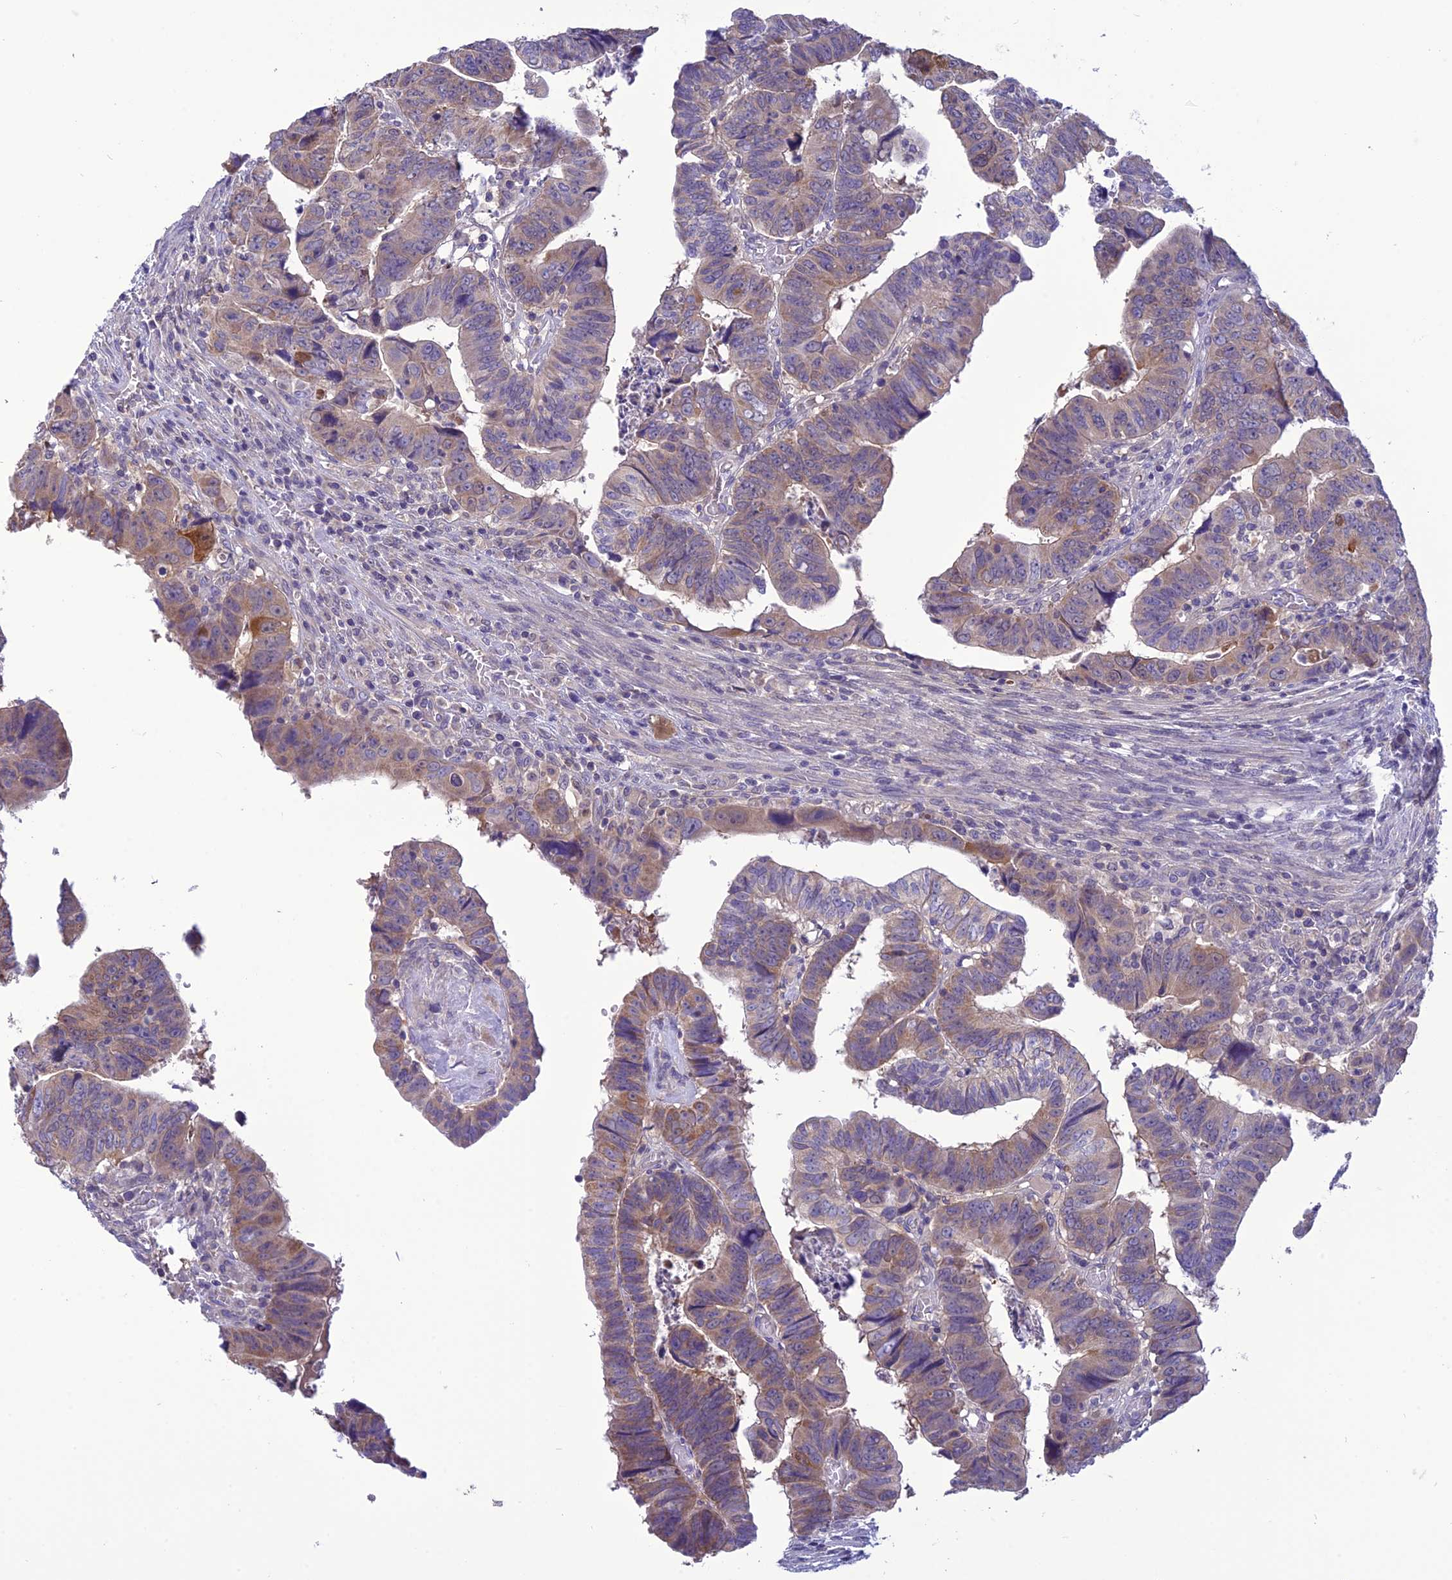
{"staining": {"intensity": "weak", "quantity": "25%-75%", "location": "cytoplasmic/membranous"}, "tissue": "colorectal cancer", "cell_type": "Tumor cells", "image_type": "cancer", "snomed": [{"axis": "morphology", "description": "Normal tissue, NOS"}, {"axis": "morphology", "description": "Adenocarcinoma, NOS"}, {"axis": "topography", "description": "Rectum"}], "caption": "Human colorectal cancer stained for a protein (brown) shows weak cytoplasmic/membranous positive expression in approximately 25%-75% of tumor cells.", "gene": "PSMF1", "patient": {"sex": "female", "age": 65}}